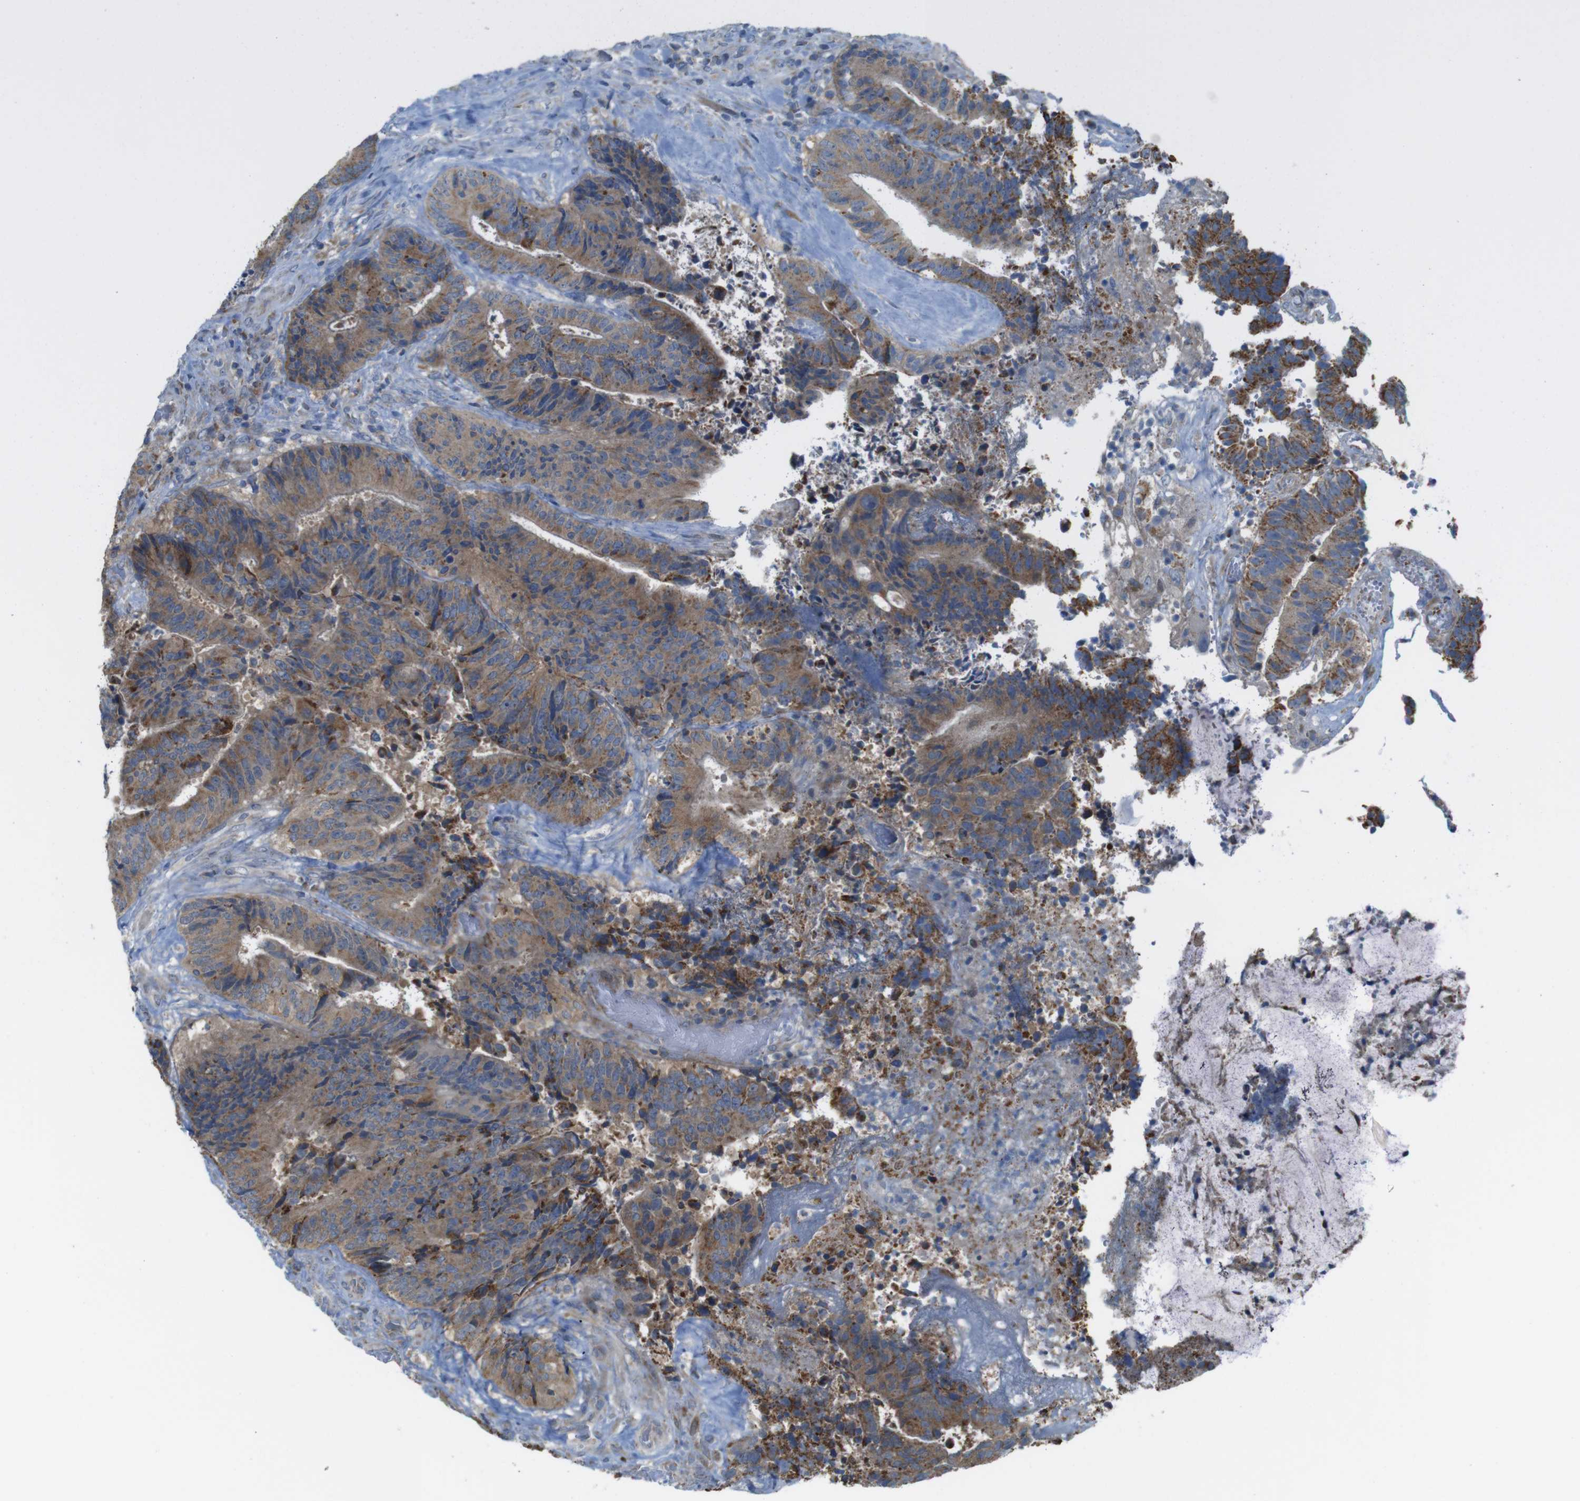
{"staining": {"intensity": "moderate", "quantity": ">75%", "location": "cytoplasmic/membranous"}, "tissue": "colorectal cancer", "cell_type": "Tumor cells", "image_type": "cancer", "snomed": [{"axis": "morphology", "description": "Adenocarcinoma, NOS"}, {"axis": "topography", "description": "Rectum"}], "caption": "Human colorectal cancer stained for a protein (brown) reveals moderate cytoplasmic/membranous positive positivity in about >75% of tumor cells.", "gene": "MARCHF1", "patient": {"sex": "male", "age": 72}}